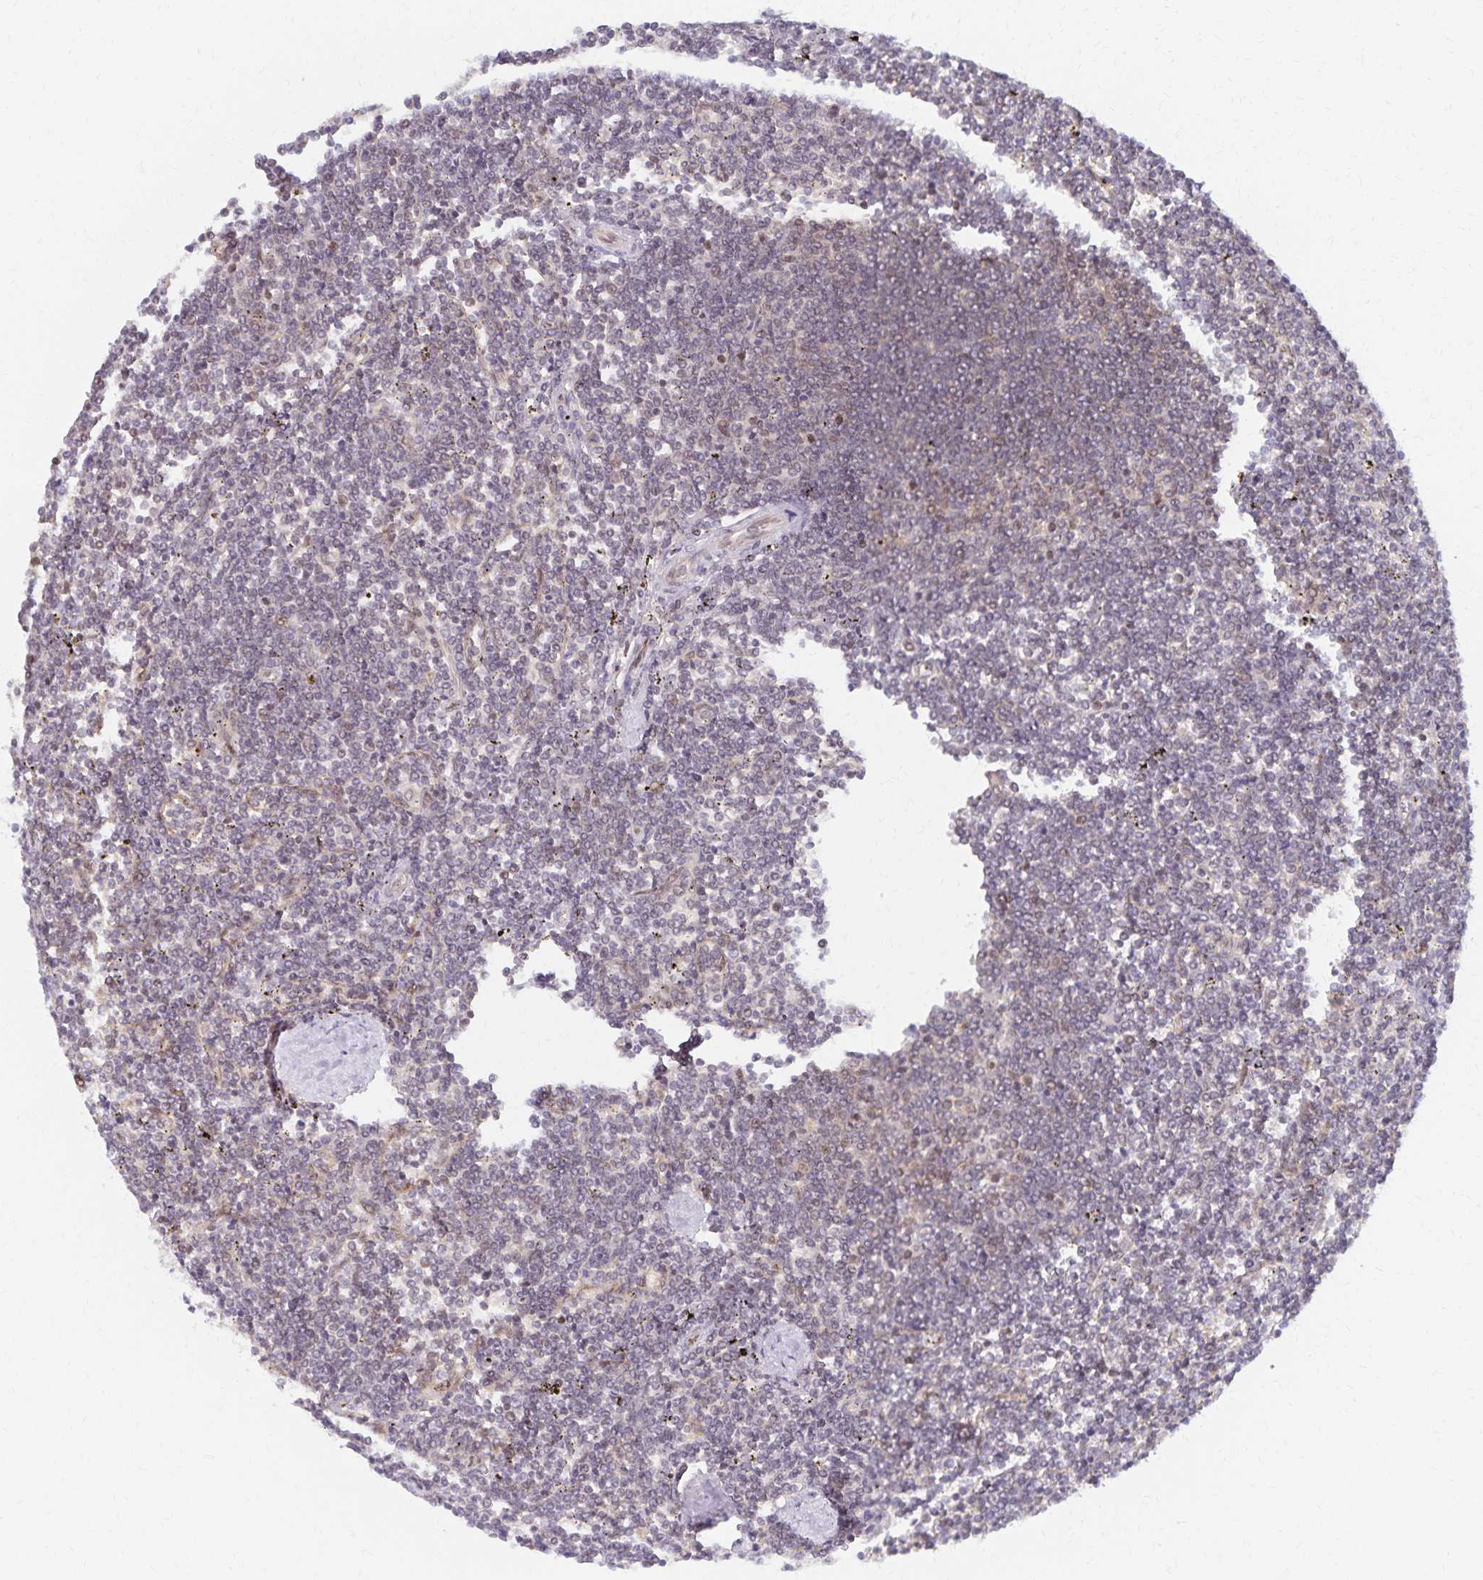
{"staining": {"intensity": "negative", "quantity": "none", "location": "none"}, "tissue": "lymphoma", "cell_type": "Tumor cells", "image_type": "cancer", "snomed": [{"axis": "morphology", "description": "Malignant lymphoma, non-Hodgkin's type, Low grade"}, {"axis": "topography", "description": "Spleen"}], "caption": "The immunohistochemistry (IHC) histopathology image has no significant positivity in tumor cells of lymphoma tissue.", "gene": "RAB9B", "patient": {"sex": "male", "age": 78}}